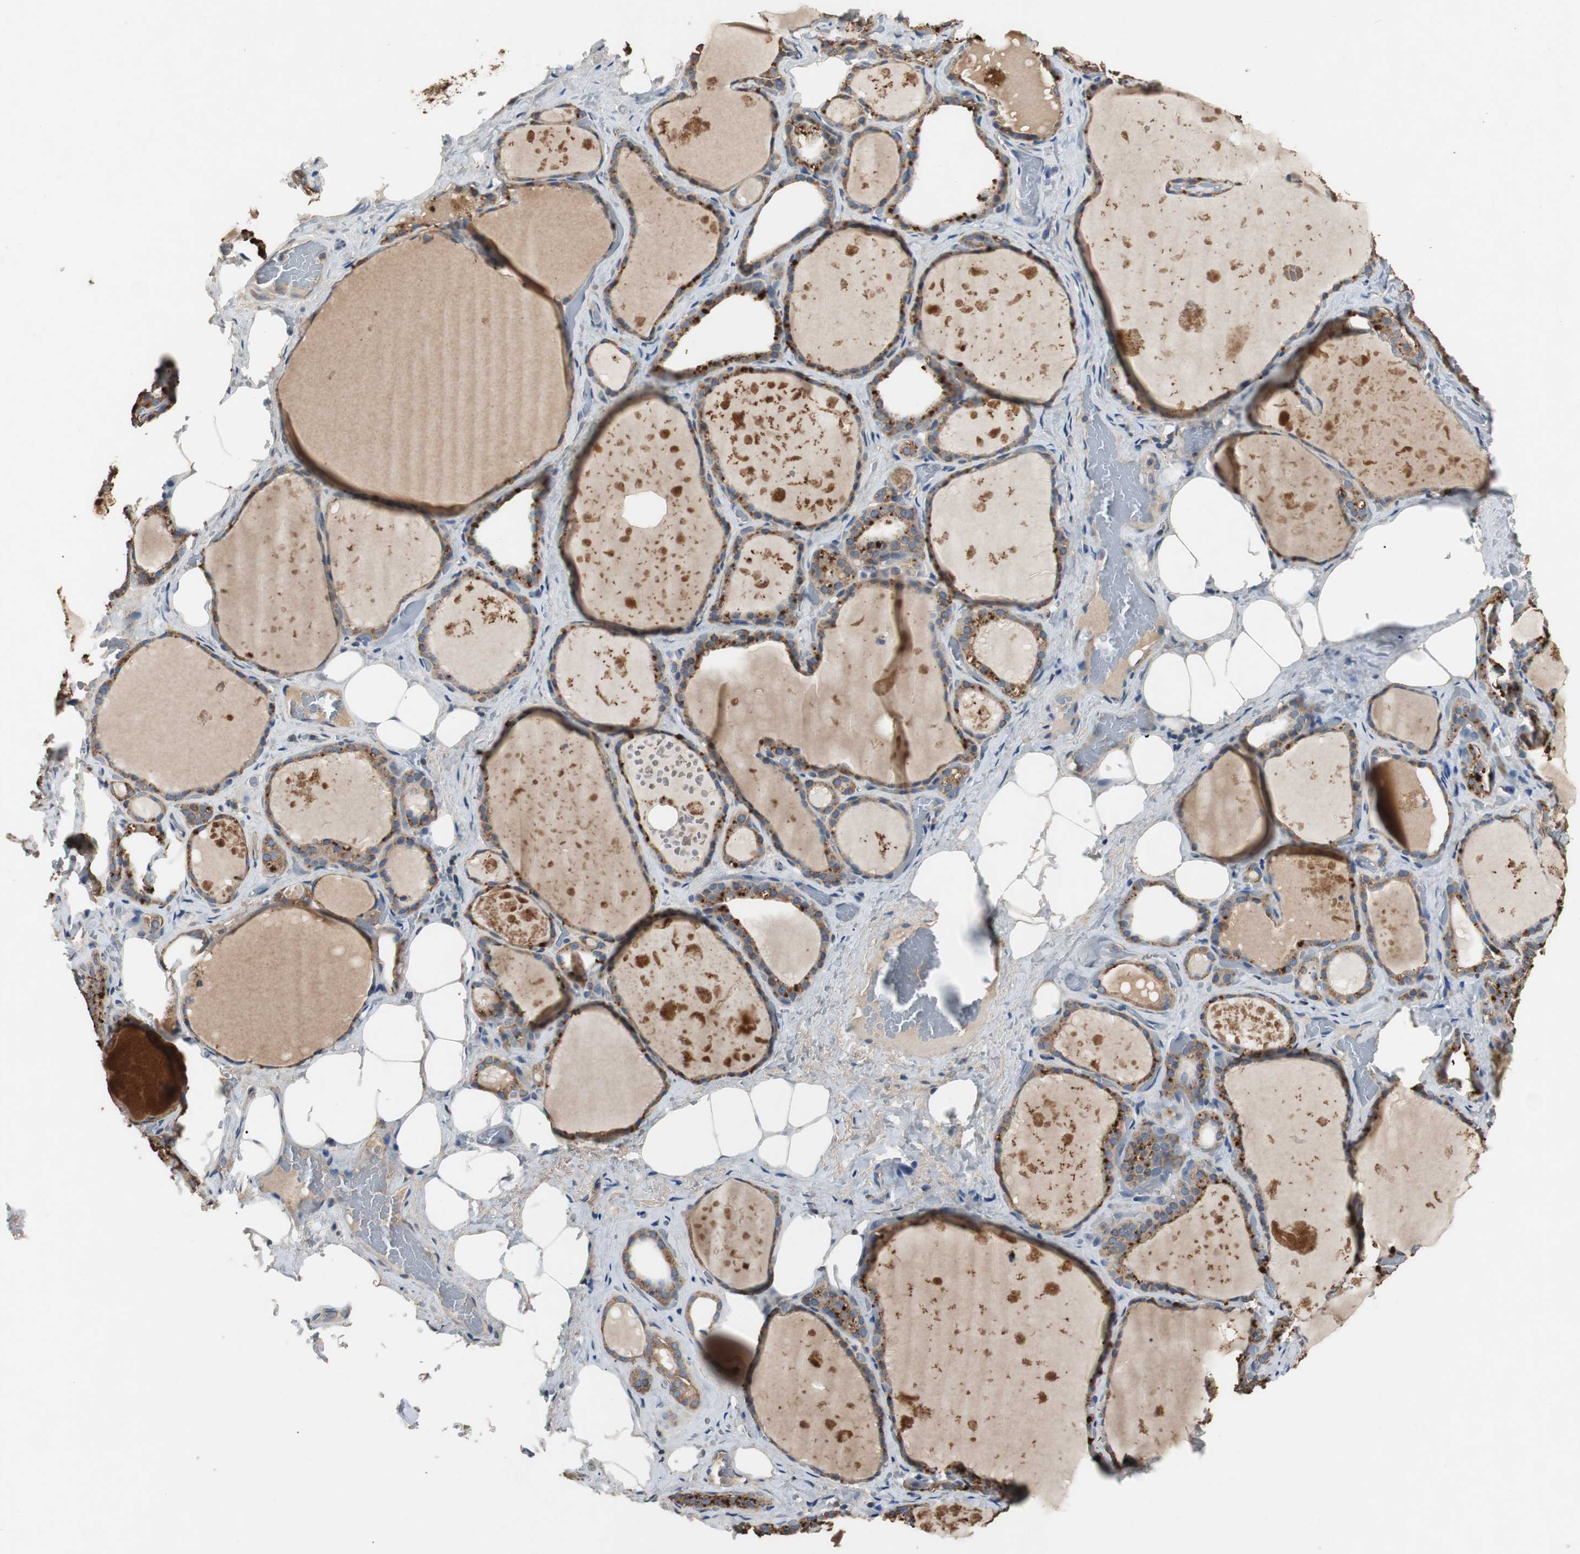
{"staining": {"intensity": "moderate", "quantity": "25%-75%", "location": "cytoplasmic/membranous"}, "tissue": "thyroid gland", "cell_type": "Glandular cells", "image_type": "normal", "snomed": [{"axis": "morphology", "description": "Normal tissue, NOS"}, {"axis": "topography", "description": "Thyroid gland"}], "caption": "Thyroid gland stained with DAB (3,3'-diaminobenzidine) immunohistochemistry exhibits medium levels of moderate cytoplasmic/membranous expression in about 25%-75% of glandular cells. (IHC, brightfield microscopy, high magnification).", "gene": "TNFRSF14", "patient": {"sex": "male", "age": 61}}